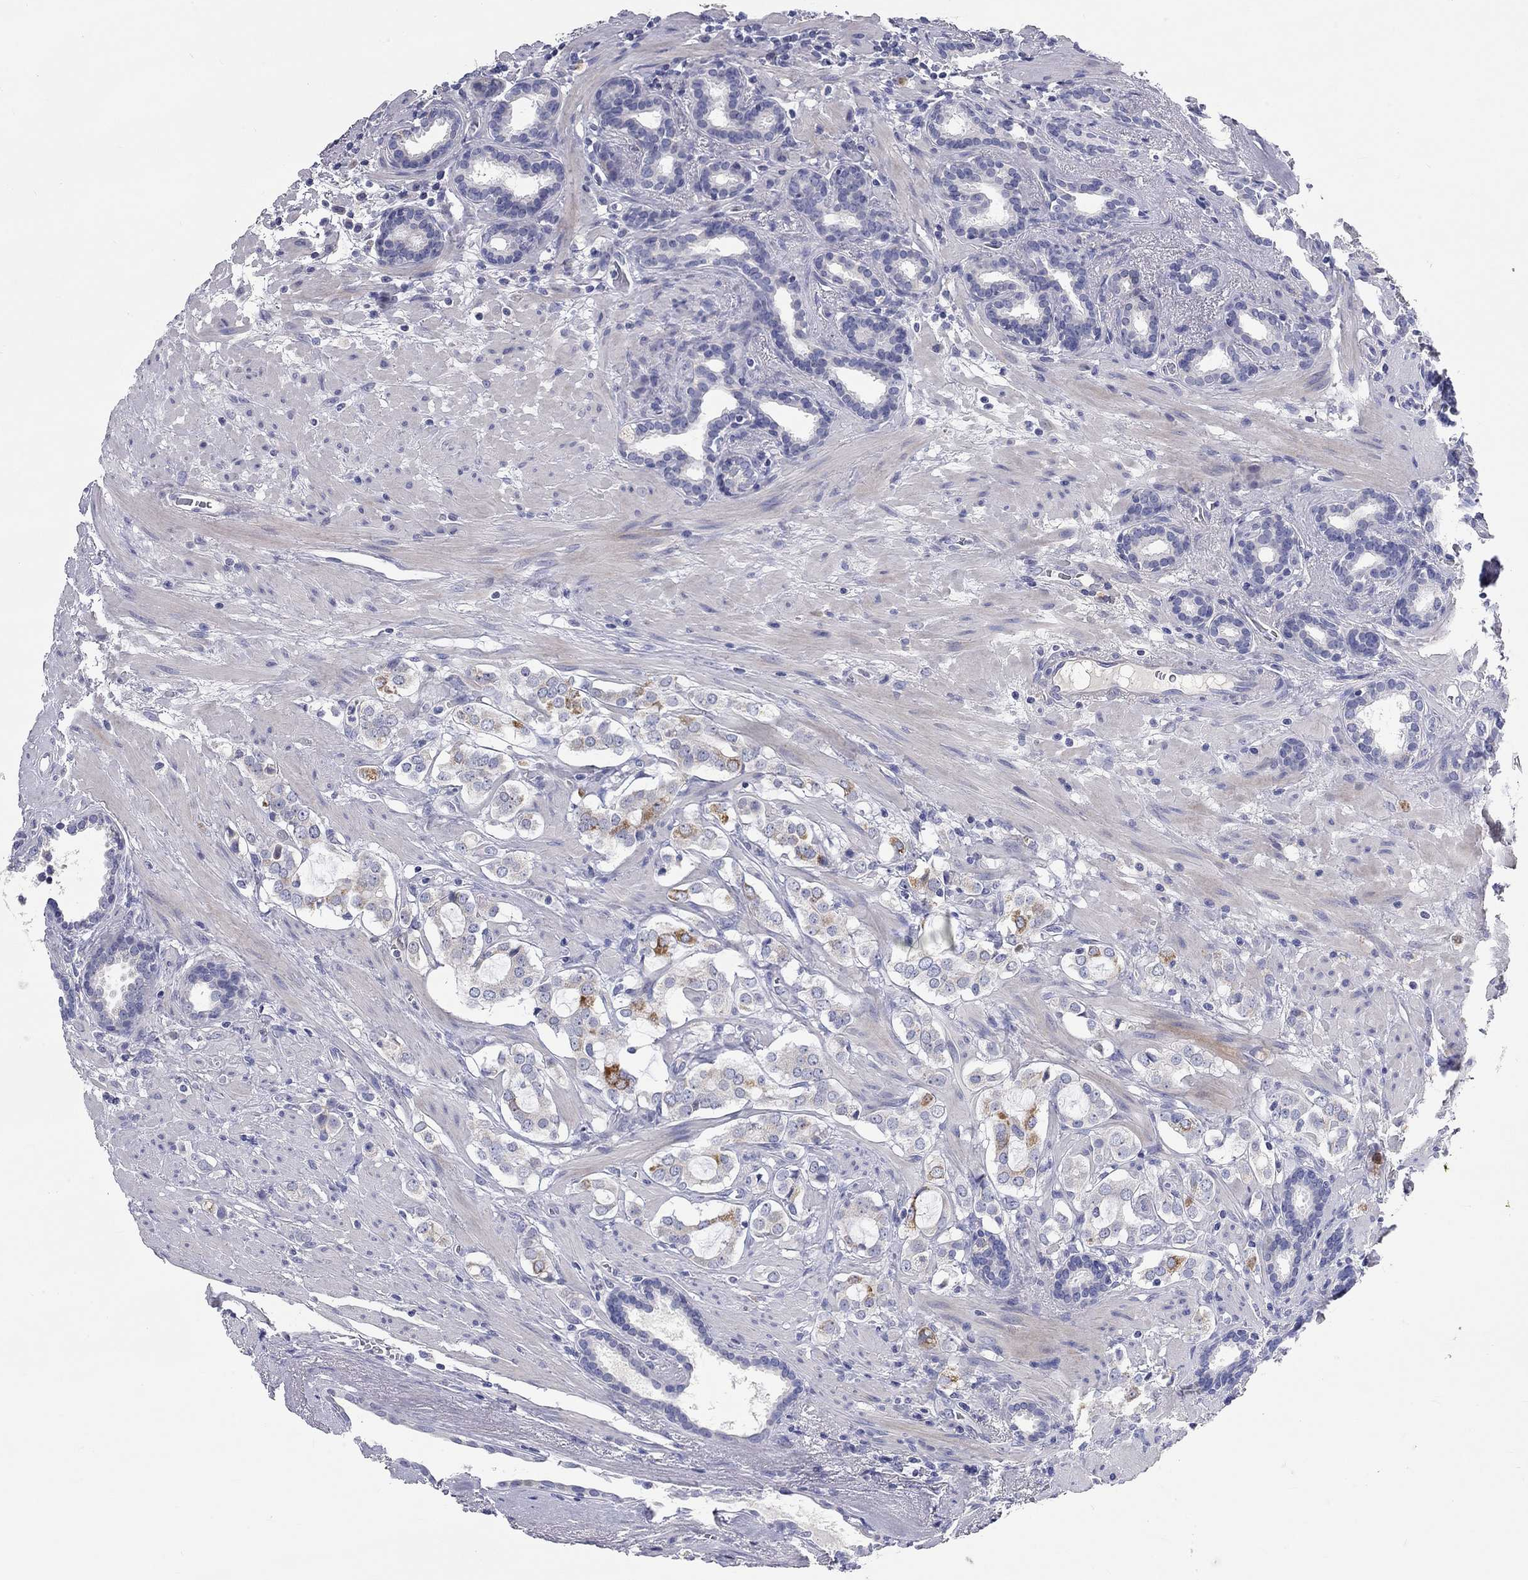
{"staining": {"intensity": "strong", "quantity": "<25%", "location": "cytoplasmic/membranous"}, "tissue": "prostate cancer", "cell_type": "Tumor cells", "image_type": "cancer", "snomed": [{"axis": "morphology", "description": "Adenocarcinoma, NOS"}, {"axis": "topography", "description": "Prostate"}], "caption": "Protein staining of prostate cancer (adenocarcinoma) tissue exhibits strong cytoplasmic/membranous positivity in approximately <25% of tumor cells.", "gene": "RCAN1", "patient": {"sex": "male", "age": 66}}